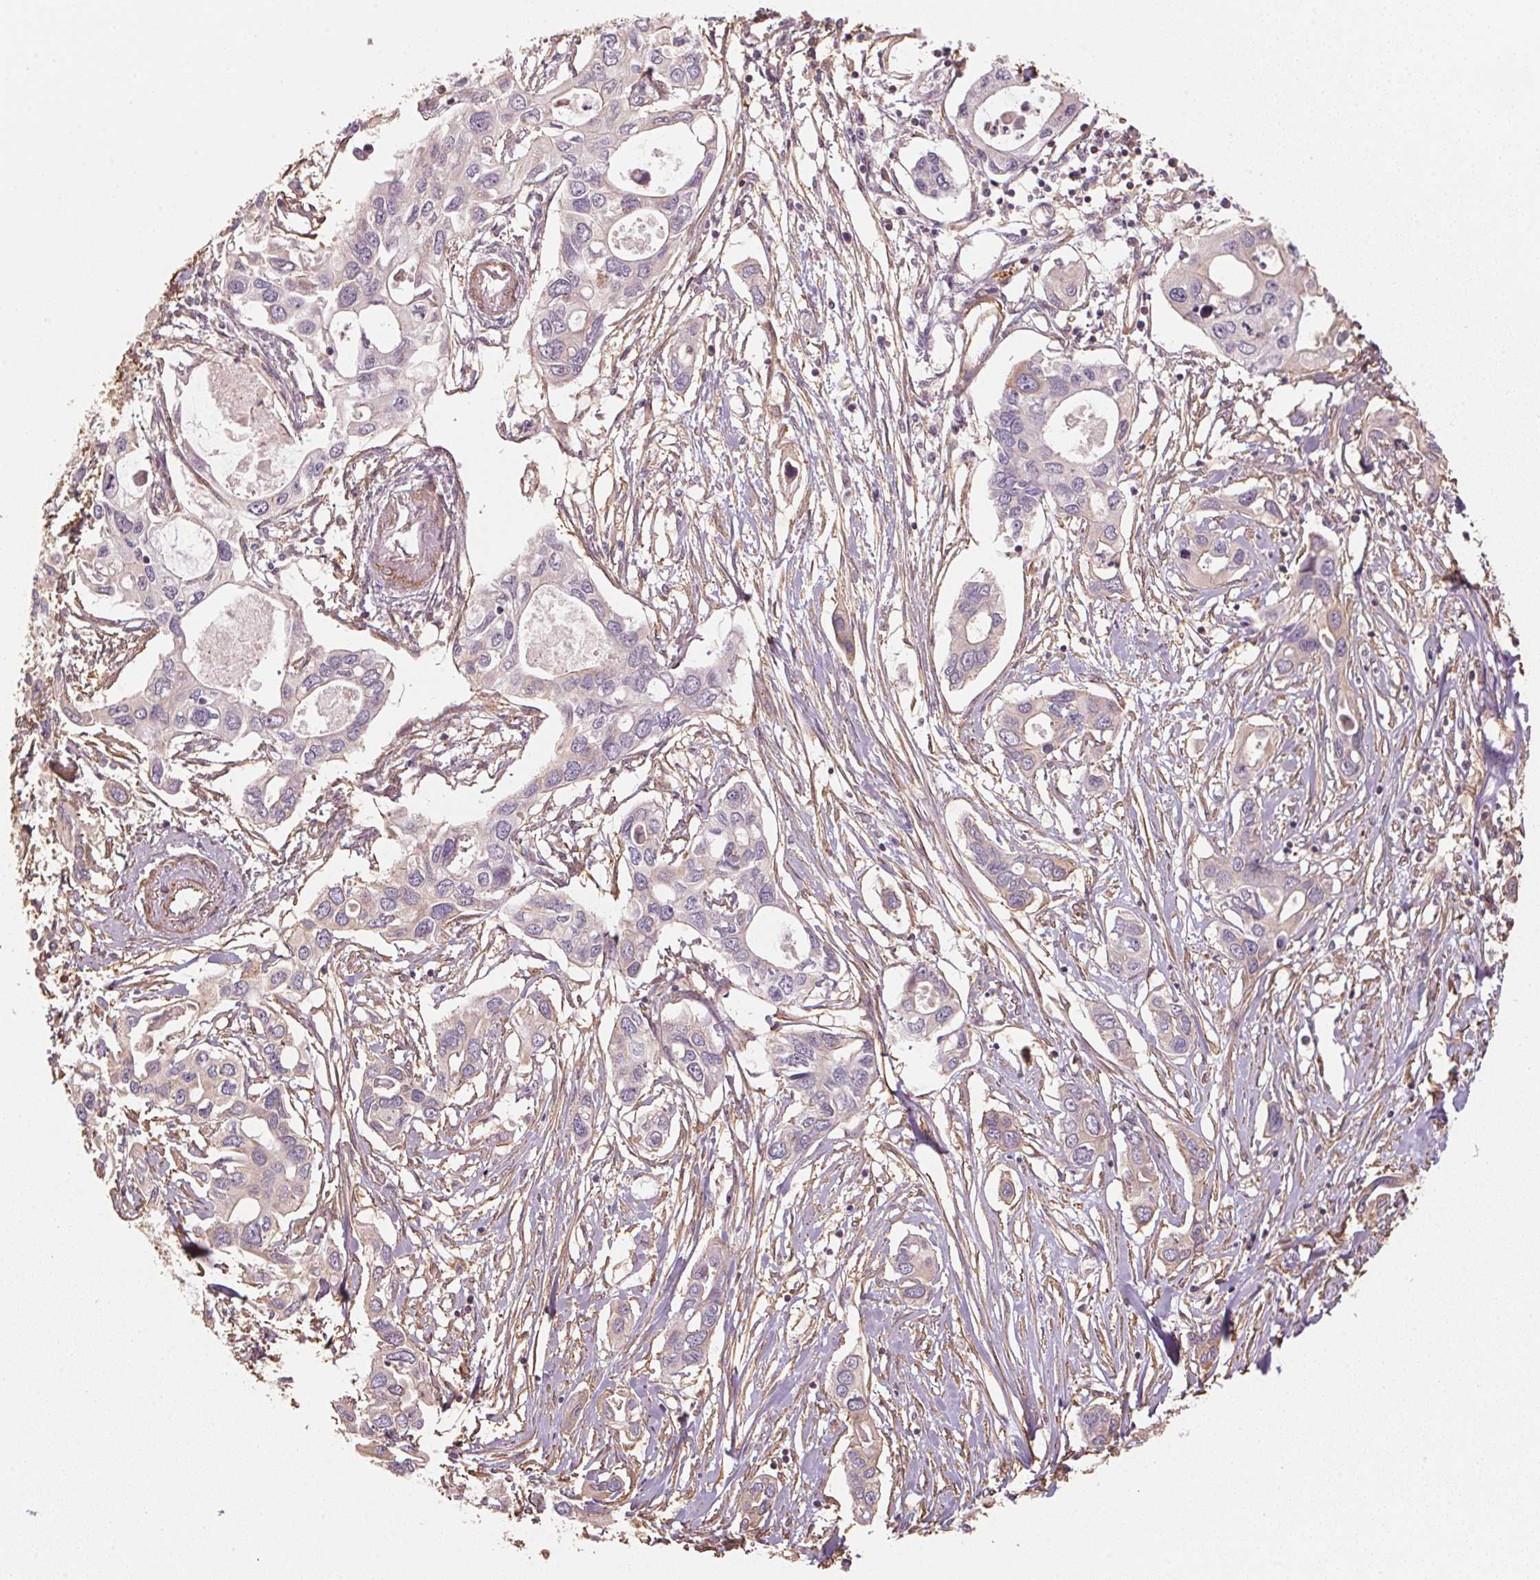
{"staining": {"intensity": "negative", "quantity": "none", "location": "none"}, "tissue": "pancreatic cancer", "cell_type": "Tumor cells", "image_type": "cancer", "snomed": [{"axis": "morphology", "description": "Adenocarcinoma, NOS"}, {"axis": "topography", "description": "Pancreas"}], "caption": "Immunohistochemistry (IHC) image of neoplastic tissue: human adenocarcinoma (pancreatic) stained with DAB shows no significant protein expression in tumor cells.", "gene": "QDPR", "patient": {"sex": "male", "age": 60}}